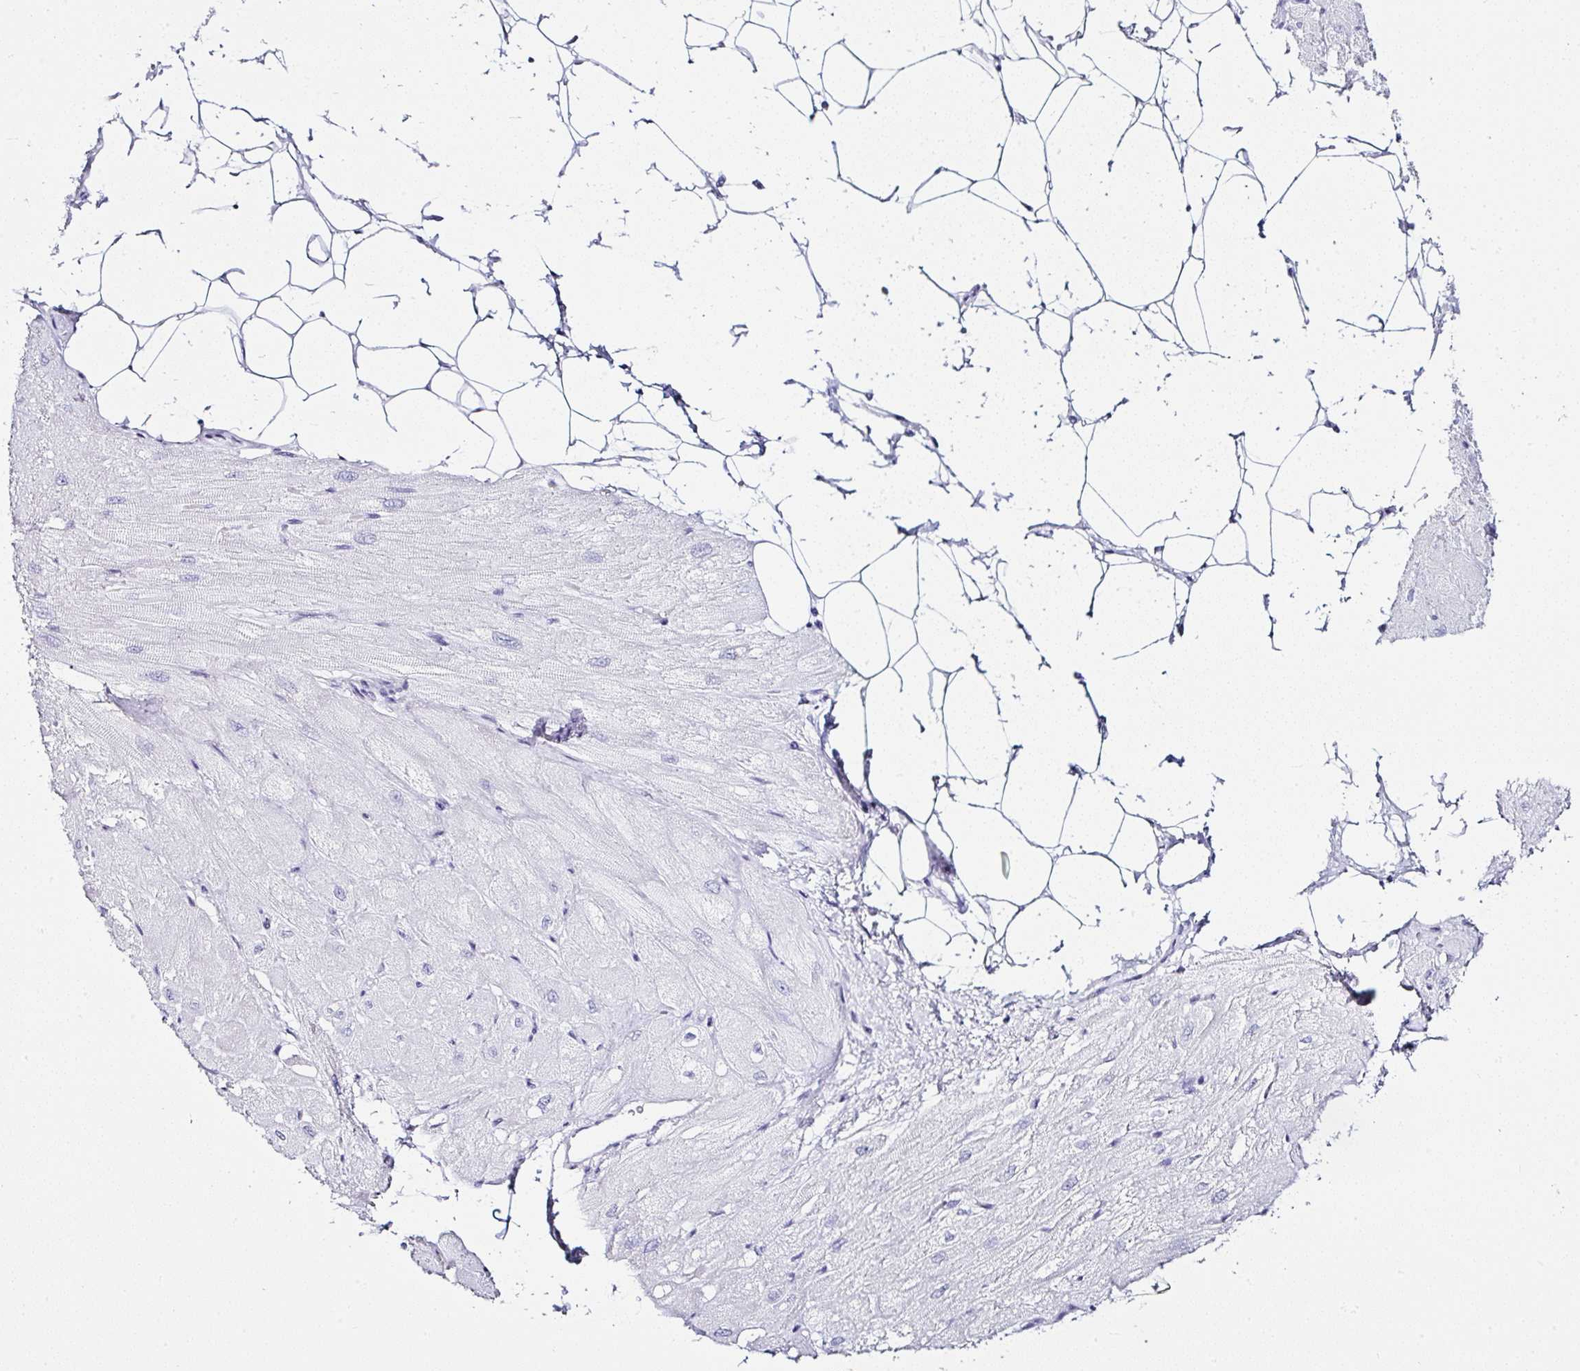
{"staining": {"intensity": "negative", "quantity": "none", "location": "none"}, "tissue": "heart muscle", "cell_type": "Cardiomyocytes", "image_type": "normal", "snomed": [{"axis": "morphology", "description": "Normal tissue, NOS"}, {"axis": "topography", "description": "Heart"}], "caption": "A histopathology image of heart muscle stained for a protein exhibits no brown staining in cardiomyocytes.", "gene": "SERPINB3", "patient": {"sex": "male", "age": 62}}